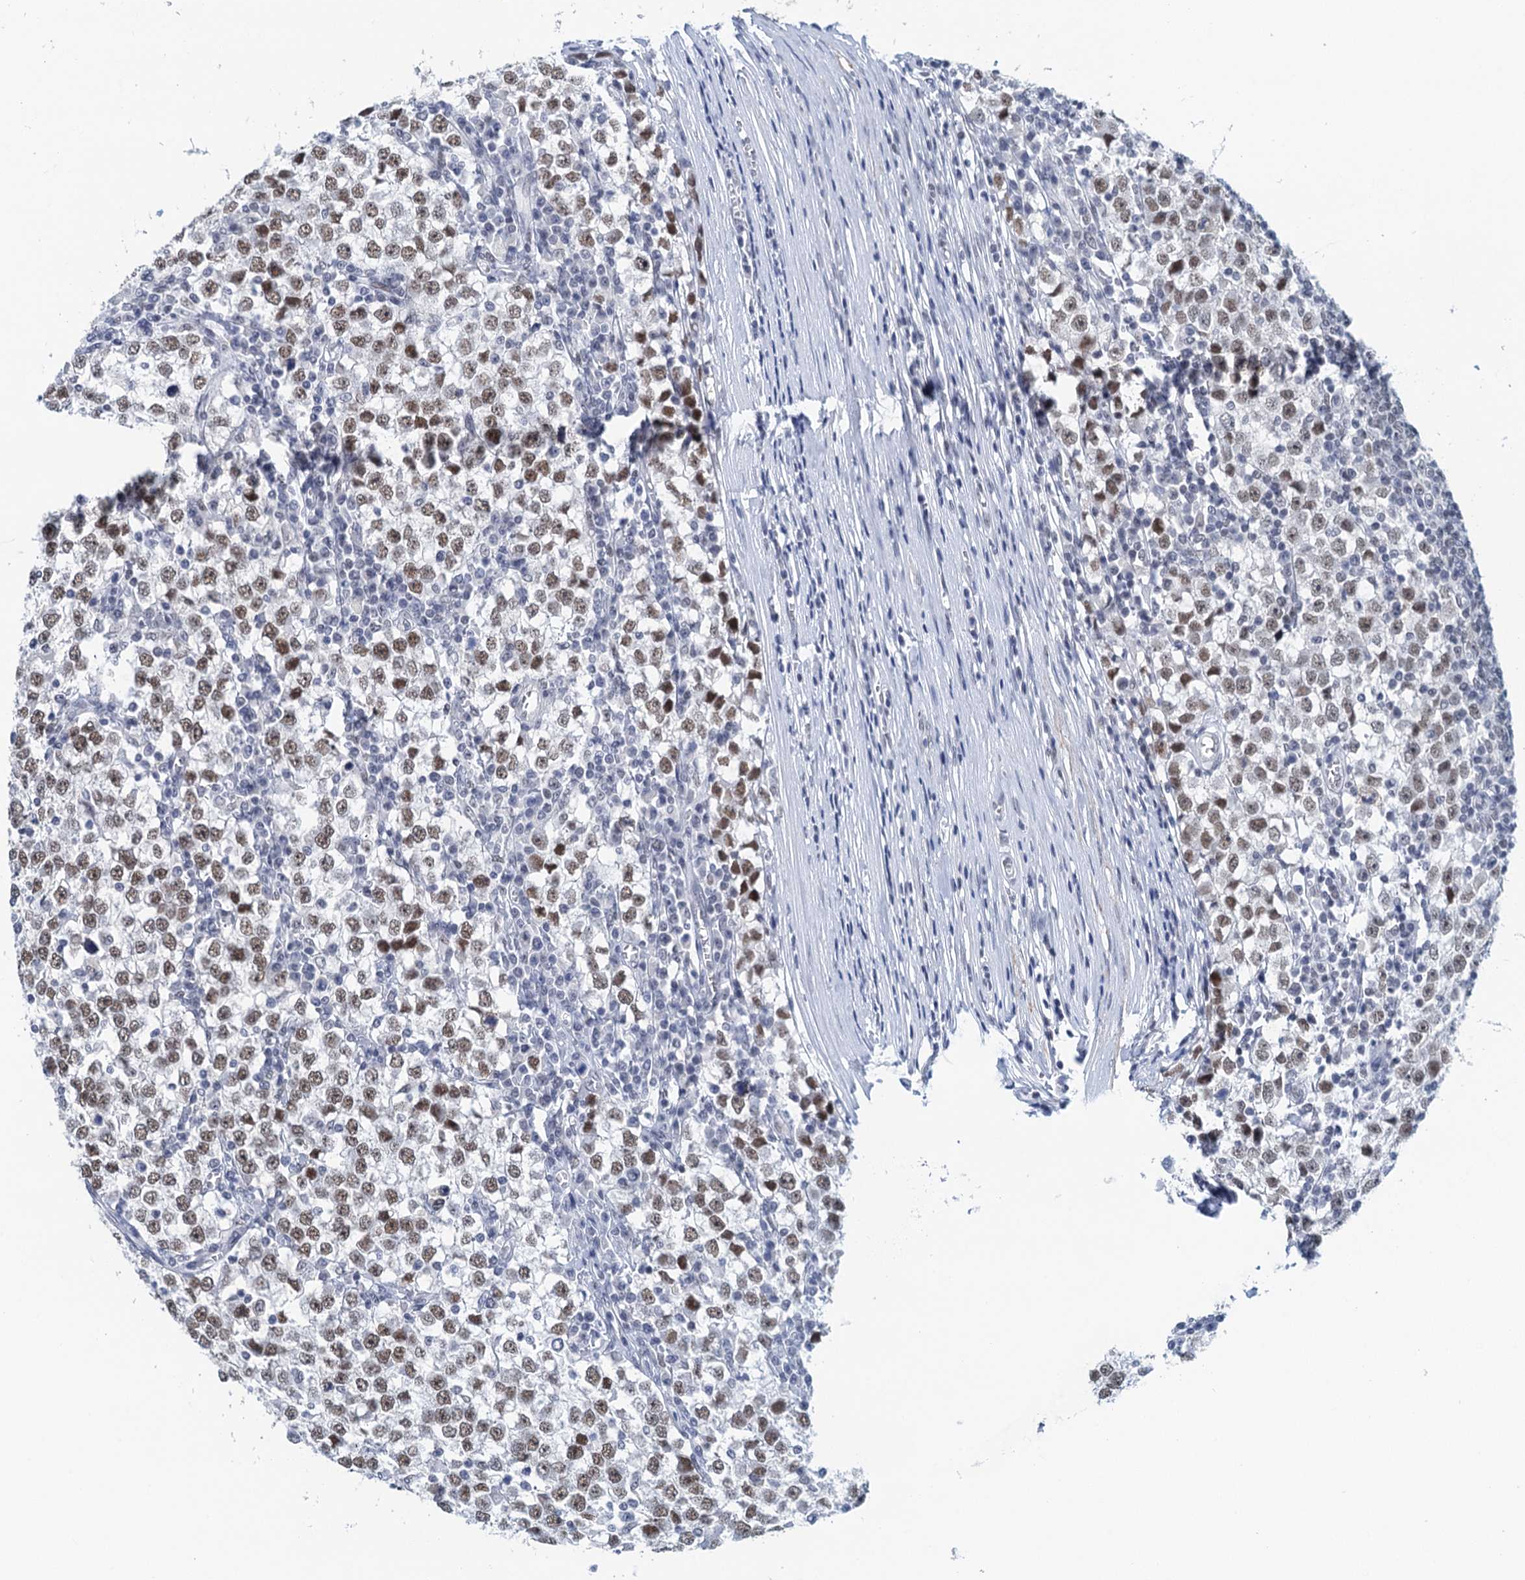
{"staining": {"intensity": "moderate", "quantity": ">75%", "location": "nuclear"}, "tissue": "testis cancer", "cell_type": "Tumor cells", "image_type": "cancer", "snomed": [{"axis": "morphology", "description": "Seminoma, NOS"}, {"axis": "topography", "description": "Testis"}], "caption": "Tumor cells demonstrate medium levels of moderate nuclear expression in approximately >75% of cells in testis cancer.", "gene": "EPS8L1", "patient": {"sex": "male", "age": 65}}